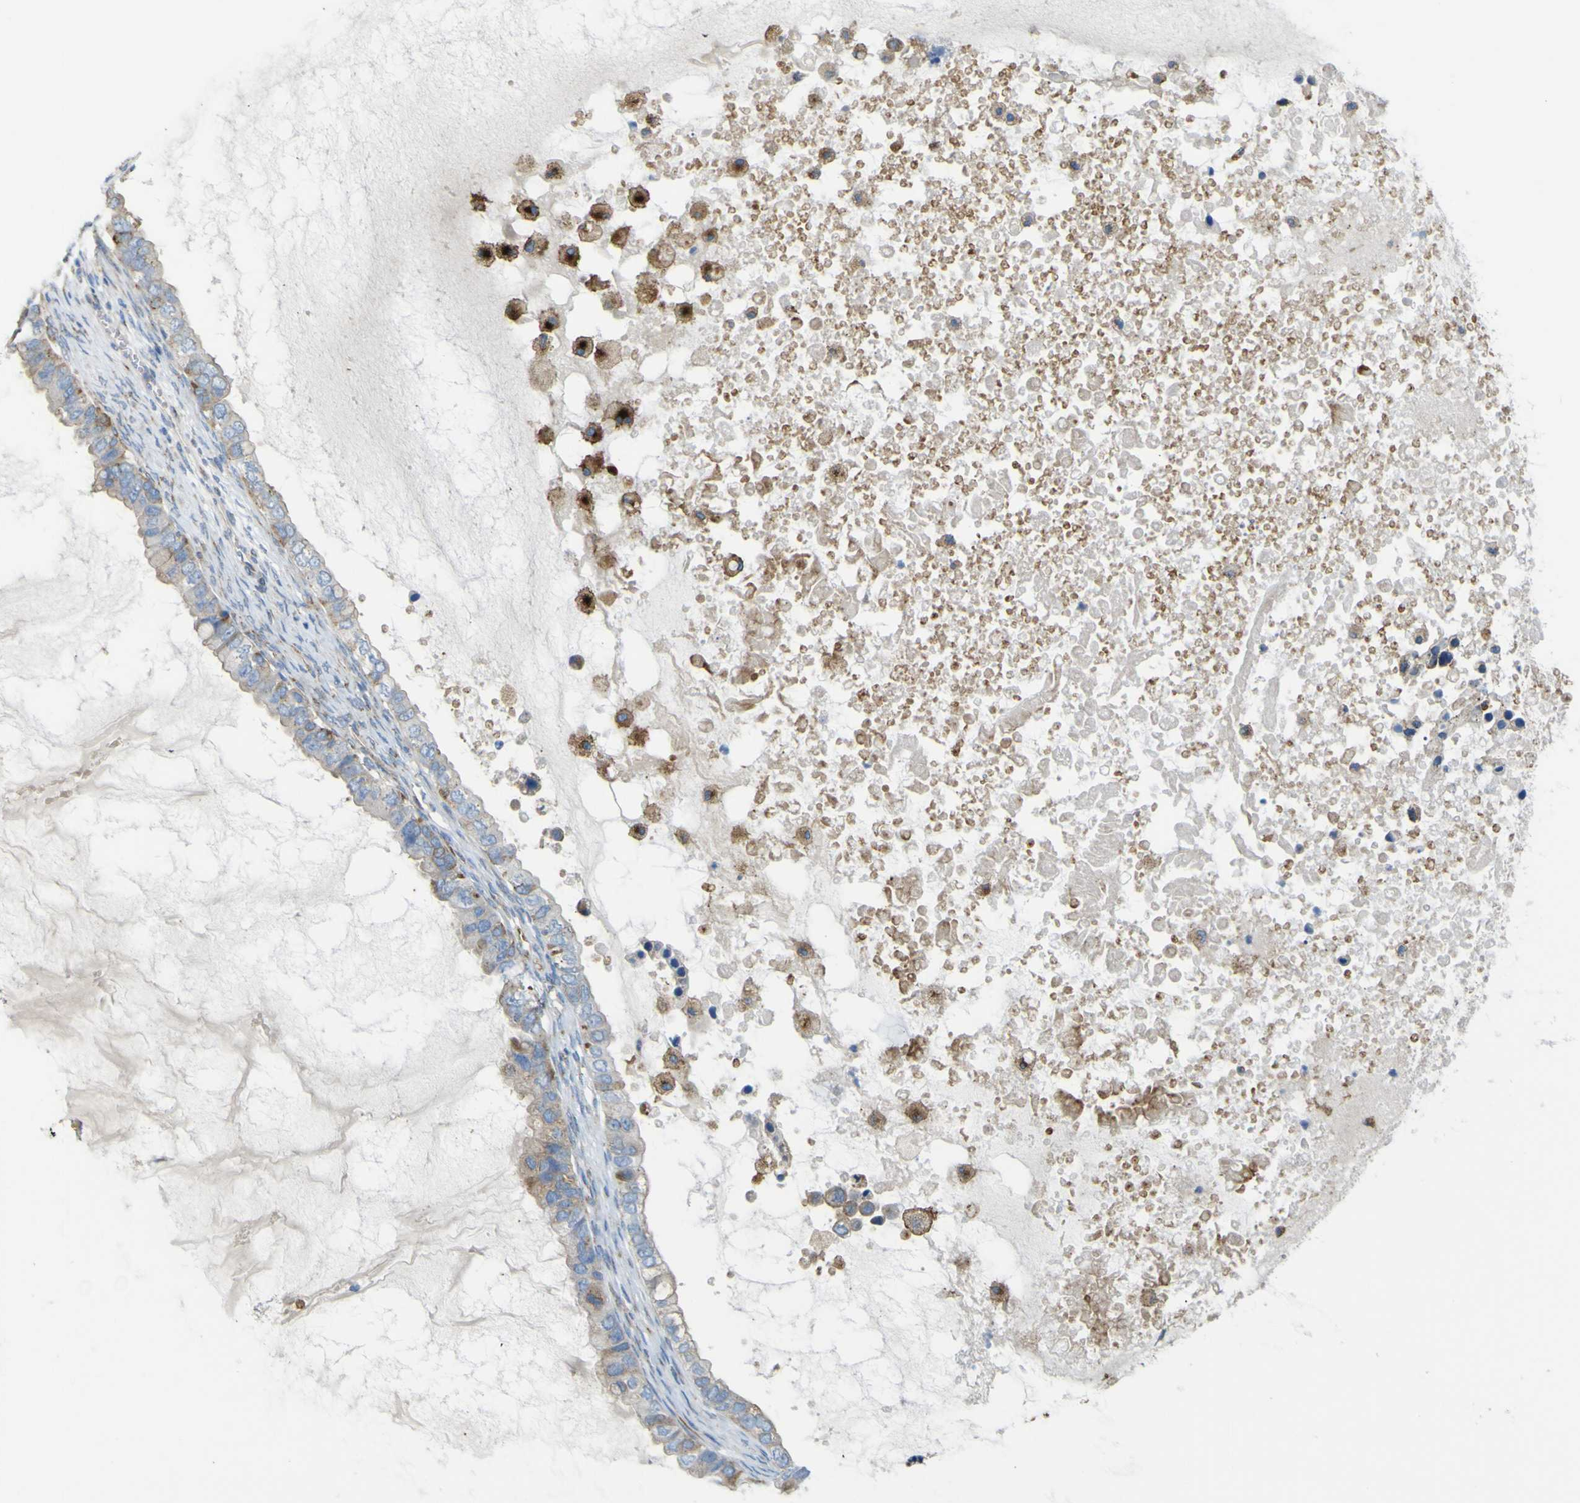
{"staining": {"intensity": "negative", "quantity": "none", "location": "none"}, "tissue": "ovarian cancer", "cell_type": "Tumor cells", "image_type": "cancer", "snomed": [{"axis": "morphology", "description": "Cystadenocarcinoma, mucinous, NOS"}, {"axis": "topography", "description": "Ovary"}], "caption": "Protein analysis of ovarian cancer displays no significant staining in tumor cells.", "gene": "IGF2R", "patient": {"sex": "female", "age": 80}}